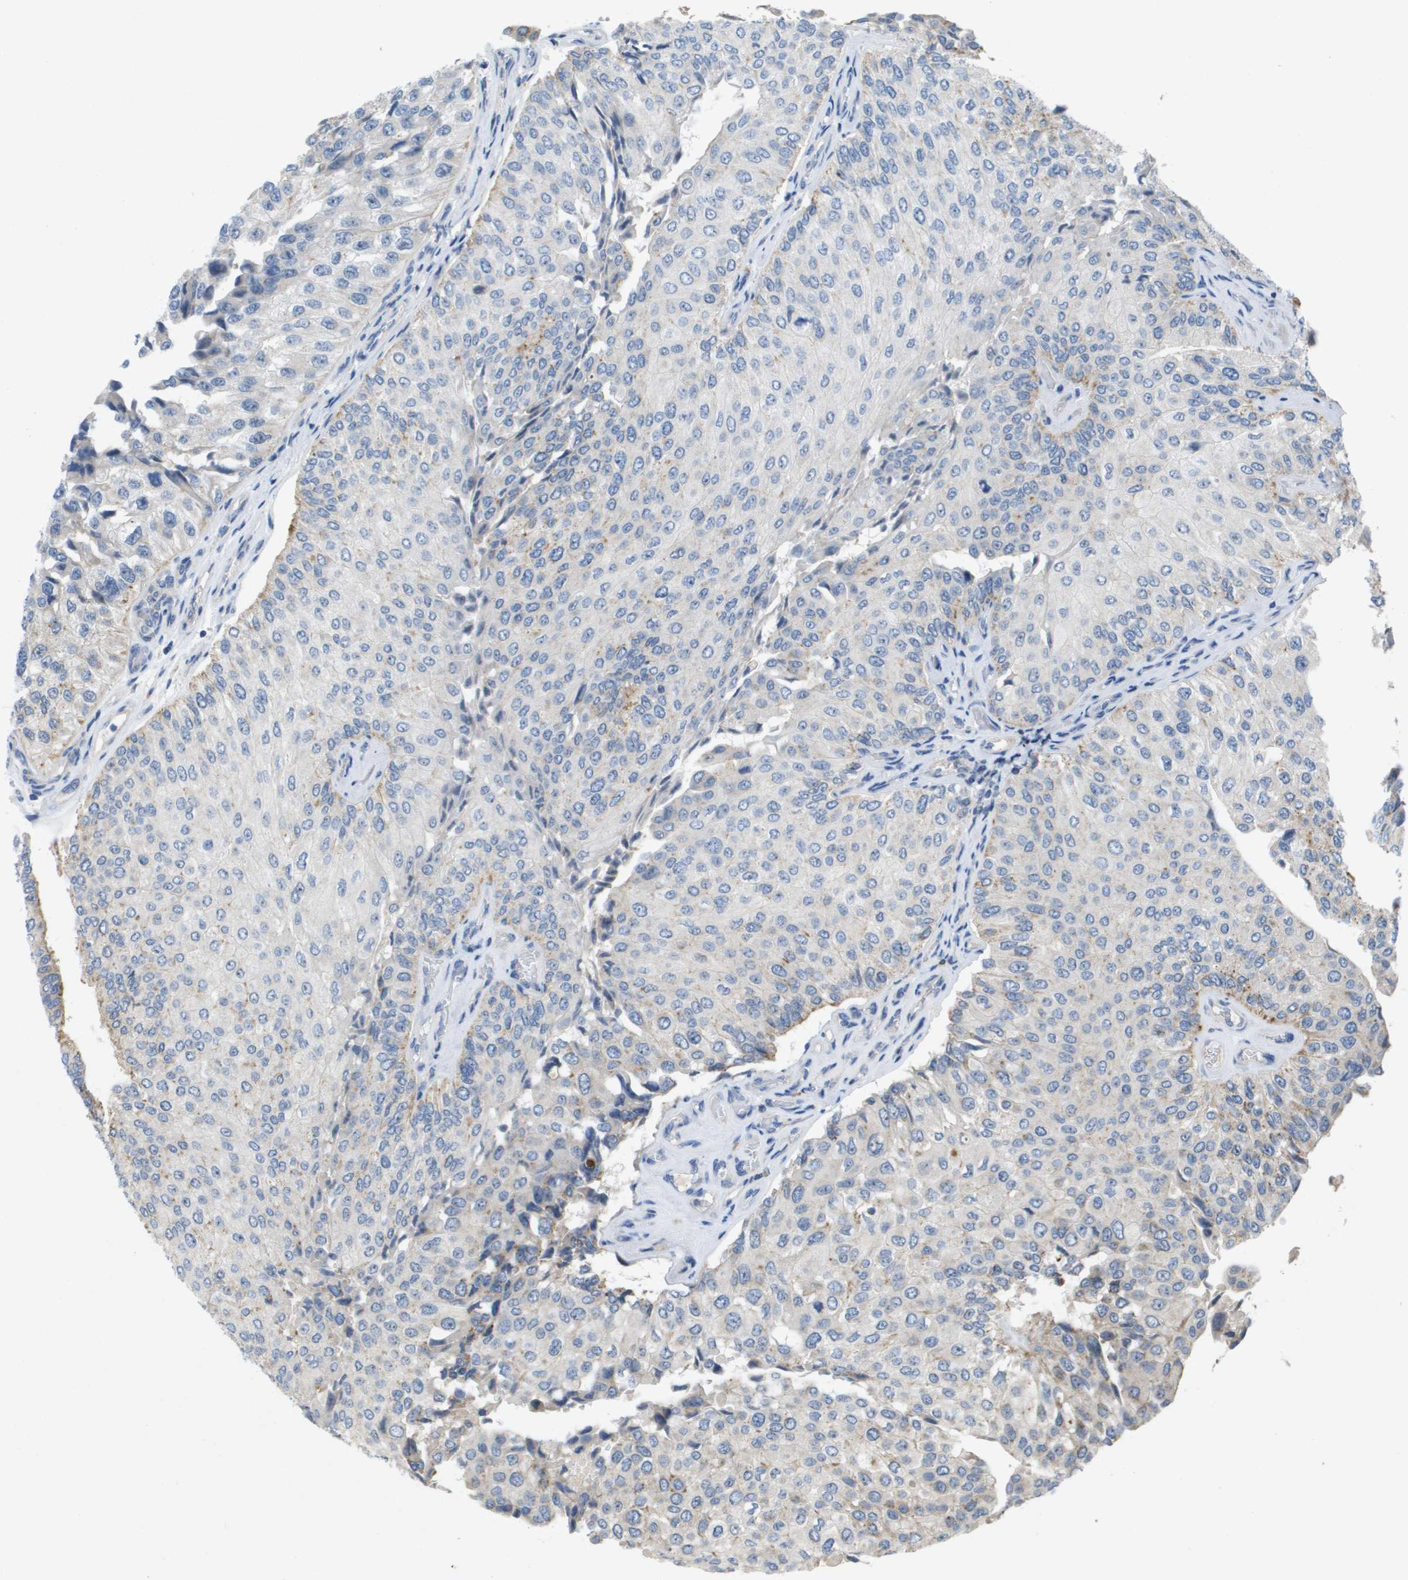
{"staining": {"intensity": "negative", "quantity": "none", "location": "none"}, "tissue": "urothelial cancer", "cell_type": "Tumor cells", "image_type": "cancer", "snomed": [{"axis": "morphology", "description": "Urothelial carcinoma, High grade"}, {"axis": "topography", "description": "Kidney"}, {"axis": "topography", "description": "Urinary bladder"}], "caption": "Tumor cells show no significant expression in high-grade urothelial carcinoma.", "gene": "B3GNT5", "patient": {"sex": "male", "age": 77}}